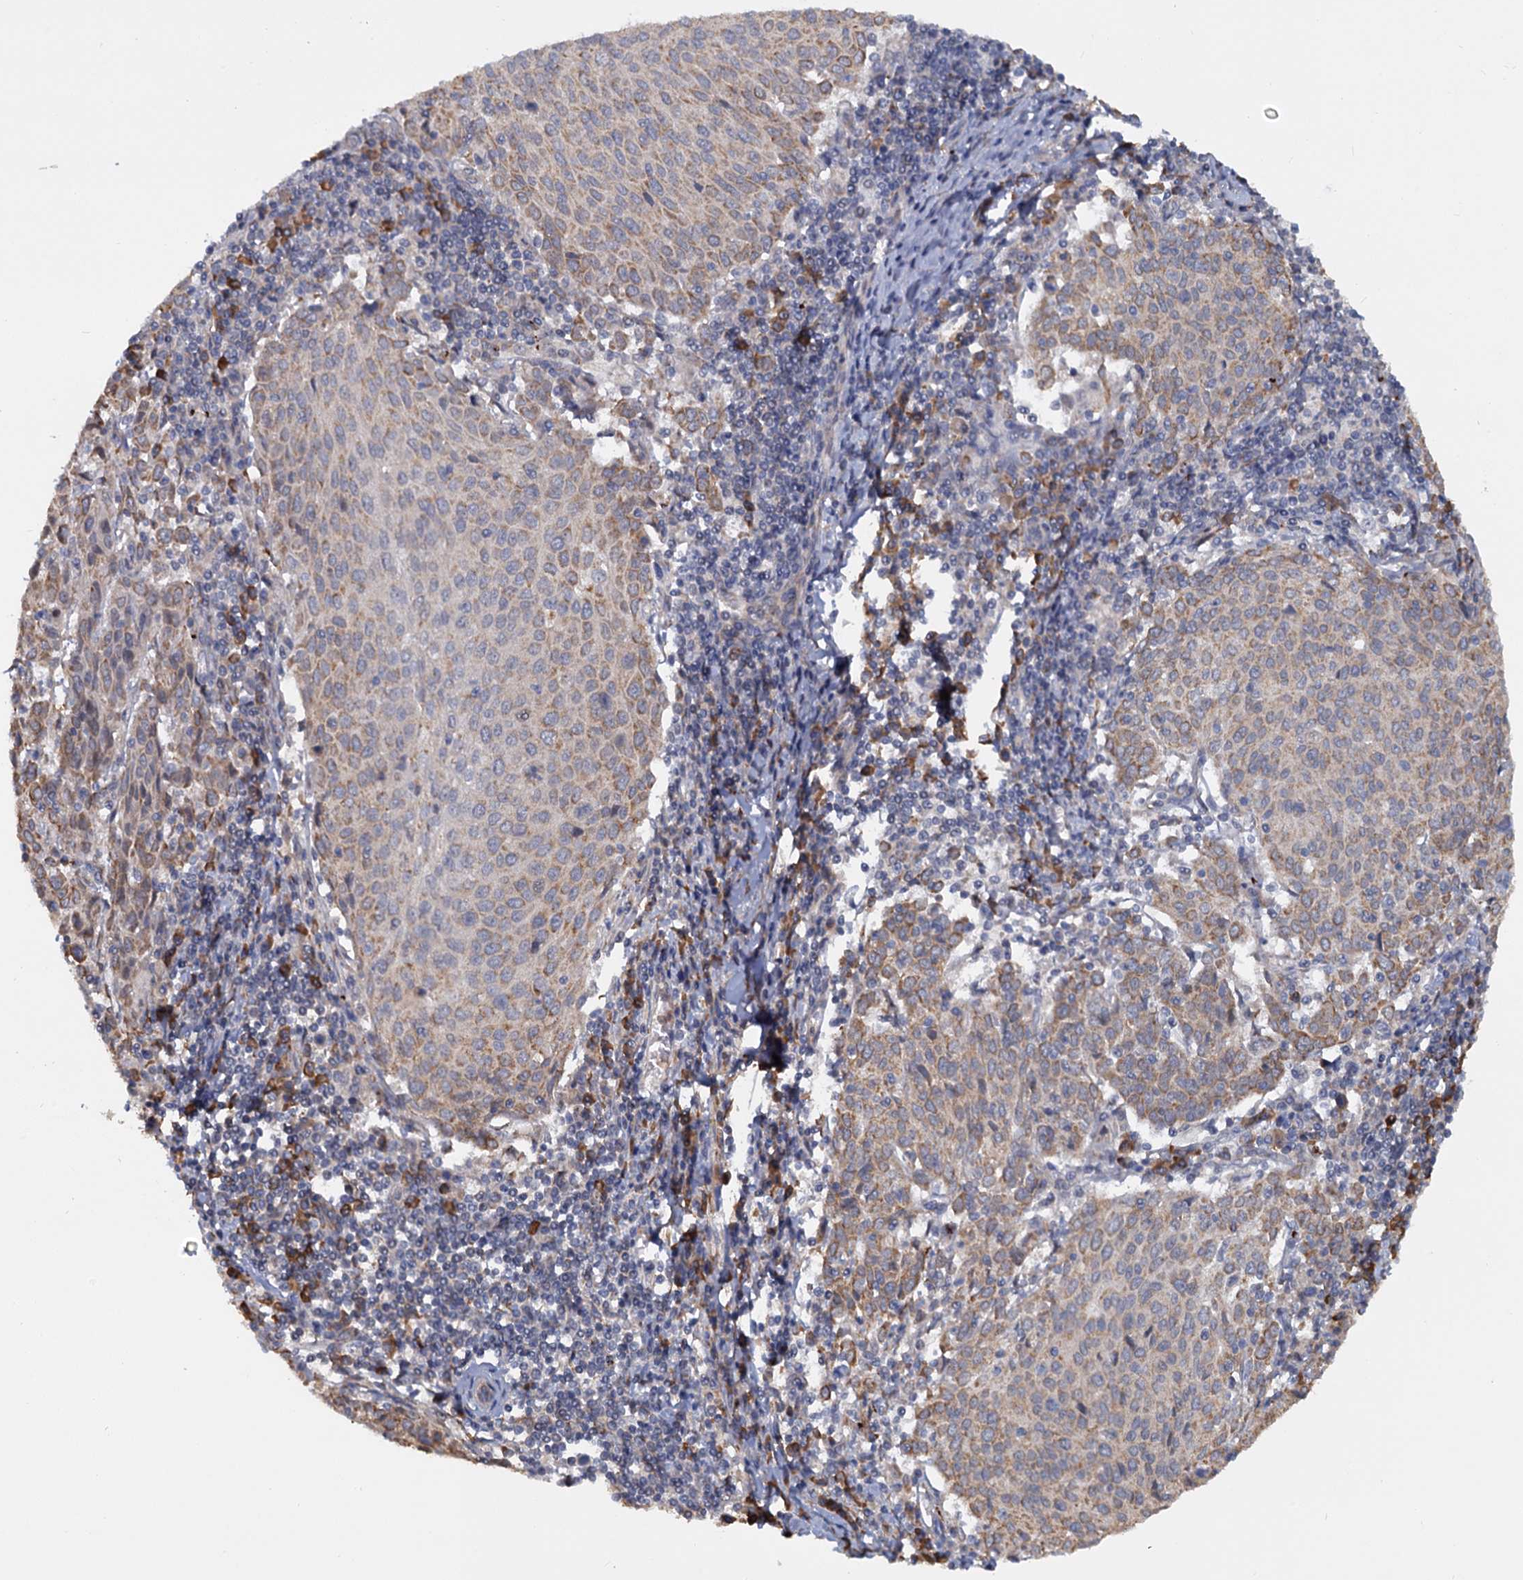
{"staining": {"intensity": "moderate", "quantity": ">75%", "location": "cytoplasmic/membranous"}, "tissue": "cervical cancer", "cell_type": "Tumor cells", "image_type": "cancer", "snomed": [{"axis": "morphology", "description": "Squamous cell carcinoma, NOS"}, {"axis": "topography", "description": "Cervix"}], "caption": "A brown stain labels moderate cytoplasmic/membranous staining of a protein in human cervical cancer tumor cells. (Brightfield microscopy of DAB IHC at high magnification).", "gene": "LRRC51", "patient": {"sex": "female", "age": 46}}